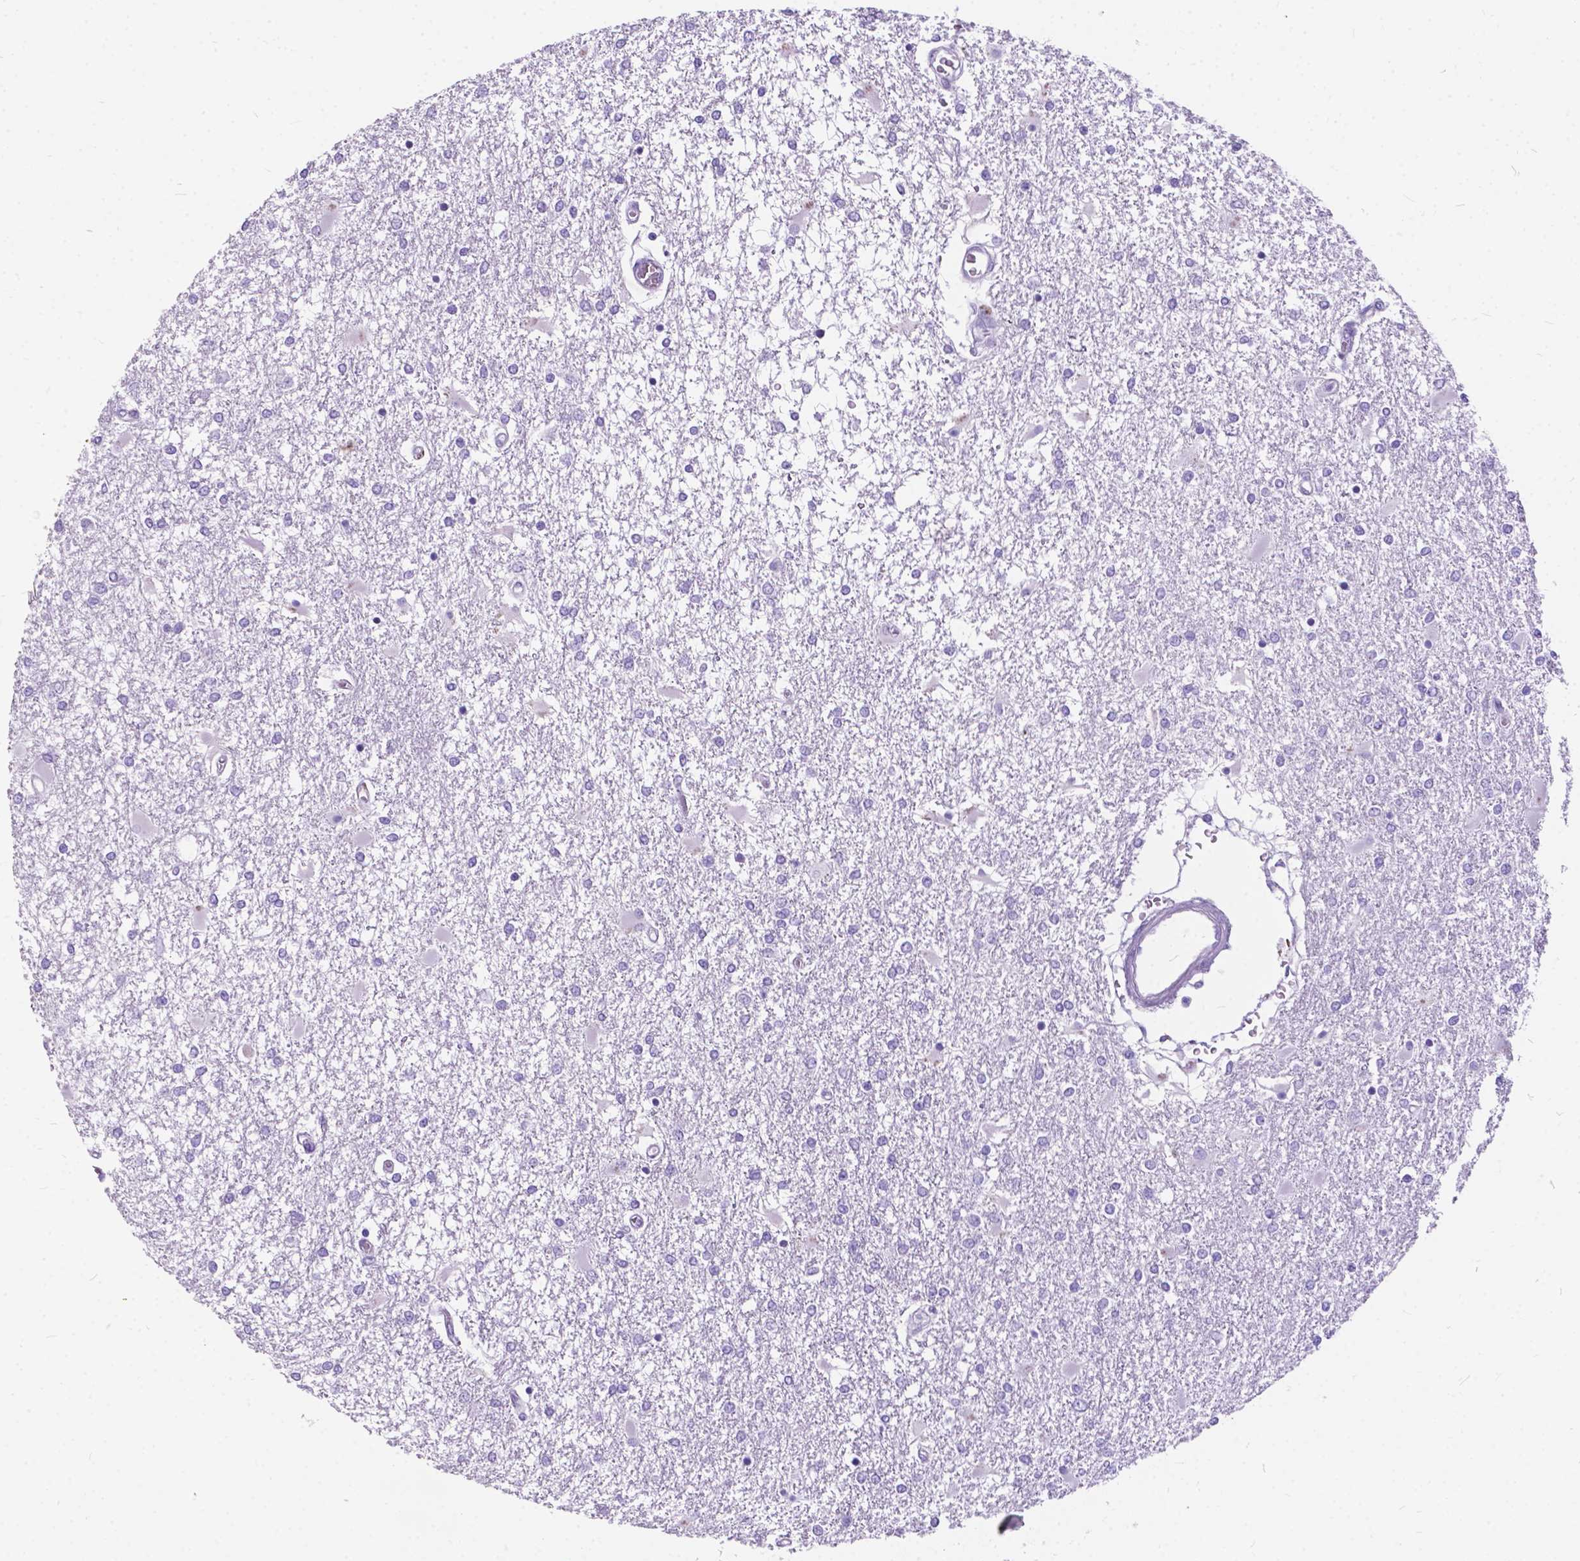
{"staining": {"intensity": "negative", "quantity": "none", "location": "none"}, "tissue": "glioma", "cell_type": "Tumor cells", "image_type": "cancer", "snomed": [{"axis": "morphology", "description": "Glioma, malignant, High grade"}, {"axis": "topography", "description": "Cerebral cortex"}], "caption": "Immunohistochemistry photomicrograph of human glioma stained for a protein (brown), which shows no staining in tumor cells.", "gene": "BSND", "patient": {"sex": "male", "age": 79}}